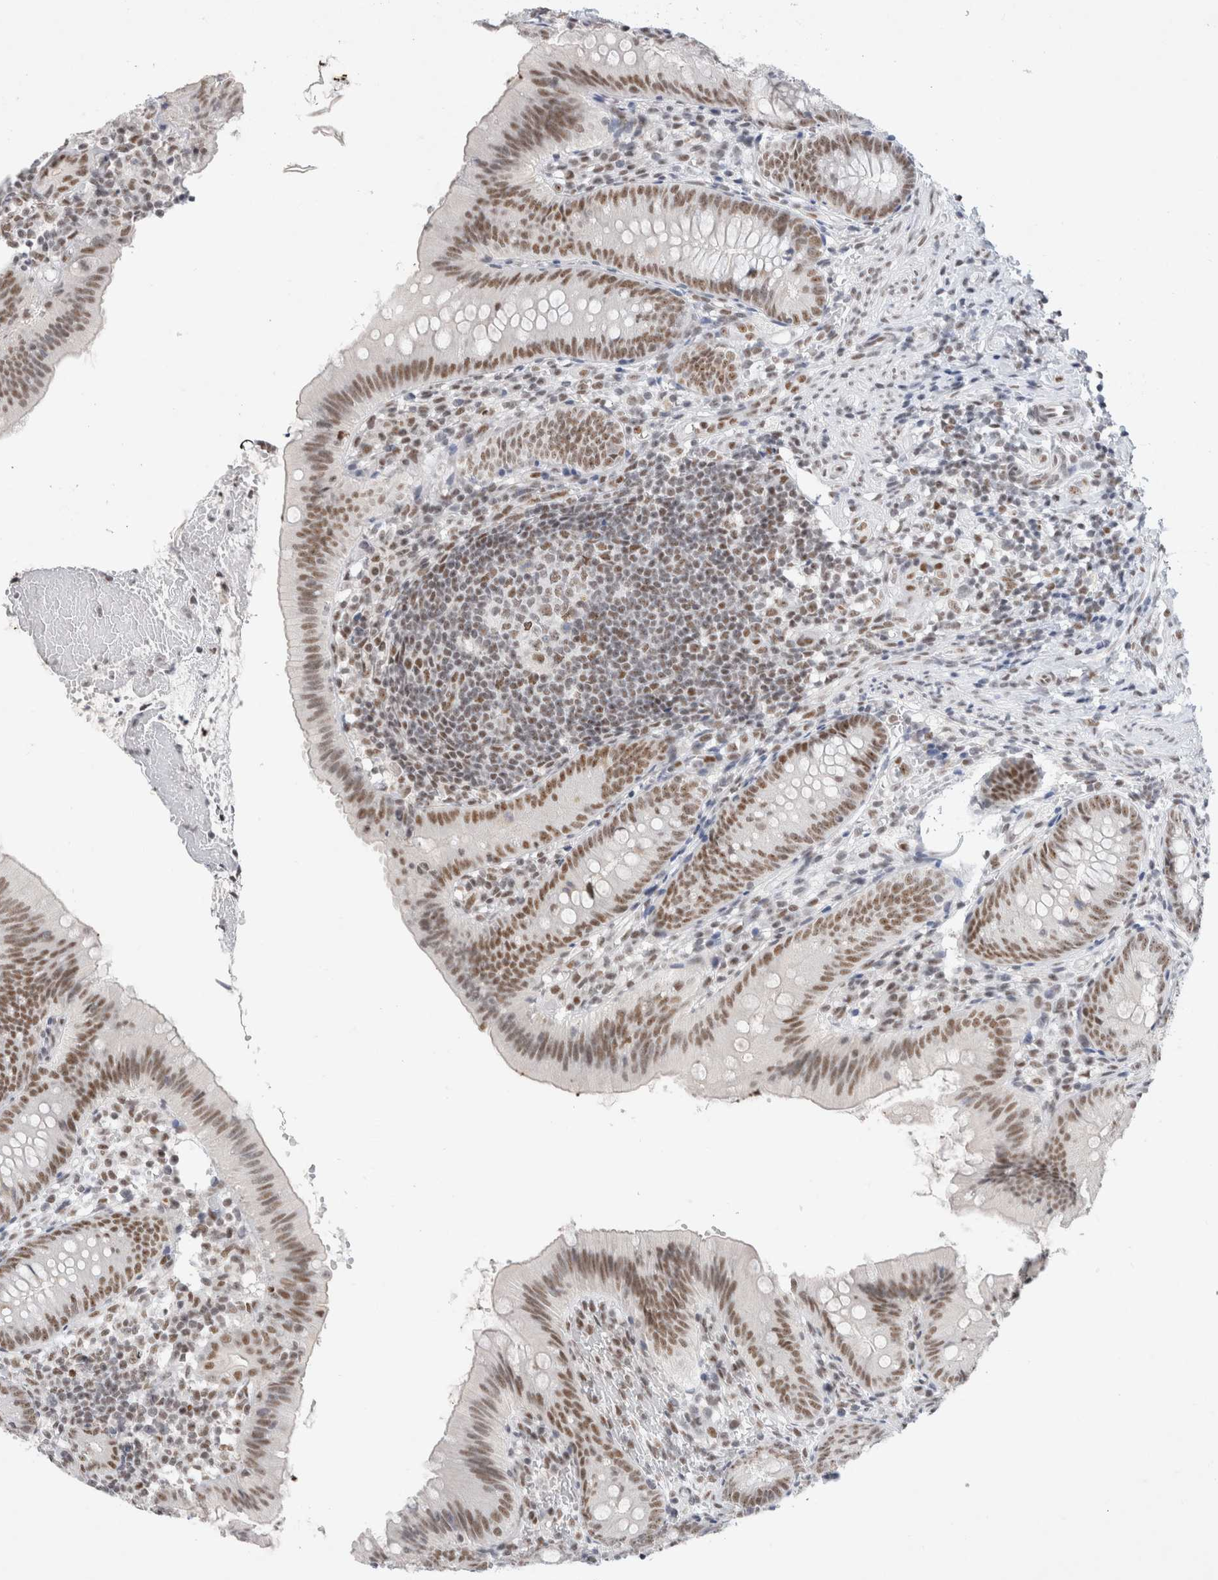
{"staining": {"intensity": "moderate", "quantity": ">75%", "location": "nuclear"}, "tissue": "appendix", "cell_type": "Glandular cells", "image_type": "normal", "snomed": [{"axis": "morphology", "description": "Normal tissue, NOS"}, {"axis": "topography", "description": "Appendix"}], "caption": "Brown immunohistochemical staining in normal human appendix reveals moderate nuclear positivity in approximately >75% of glandular cells.", "gene": "COPS7A", "patient": {"sex": "male", "age": 1}}